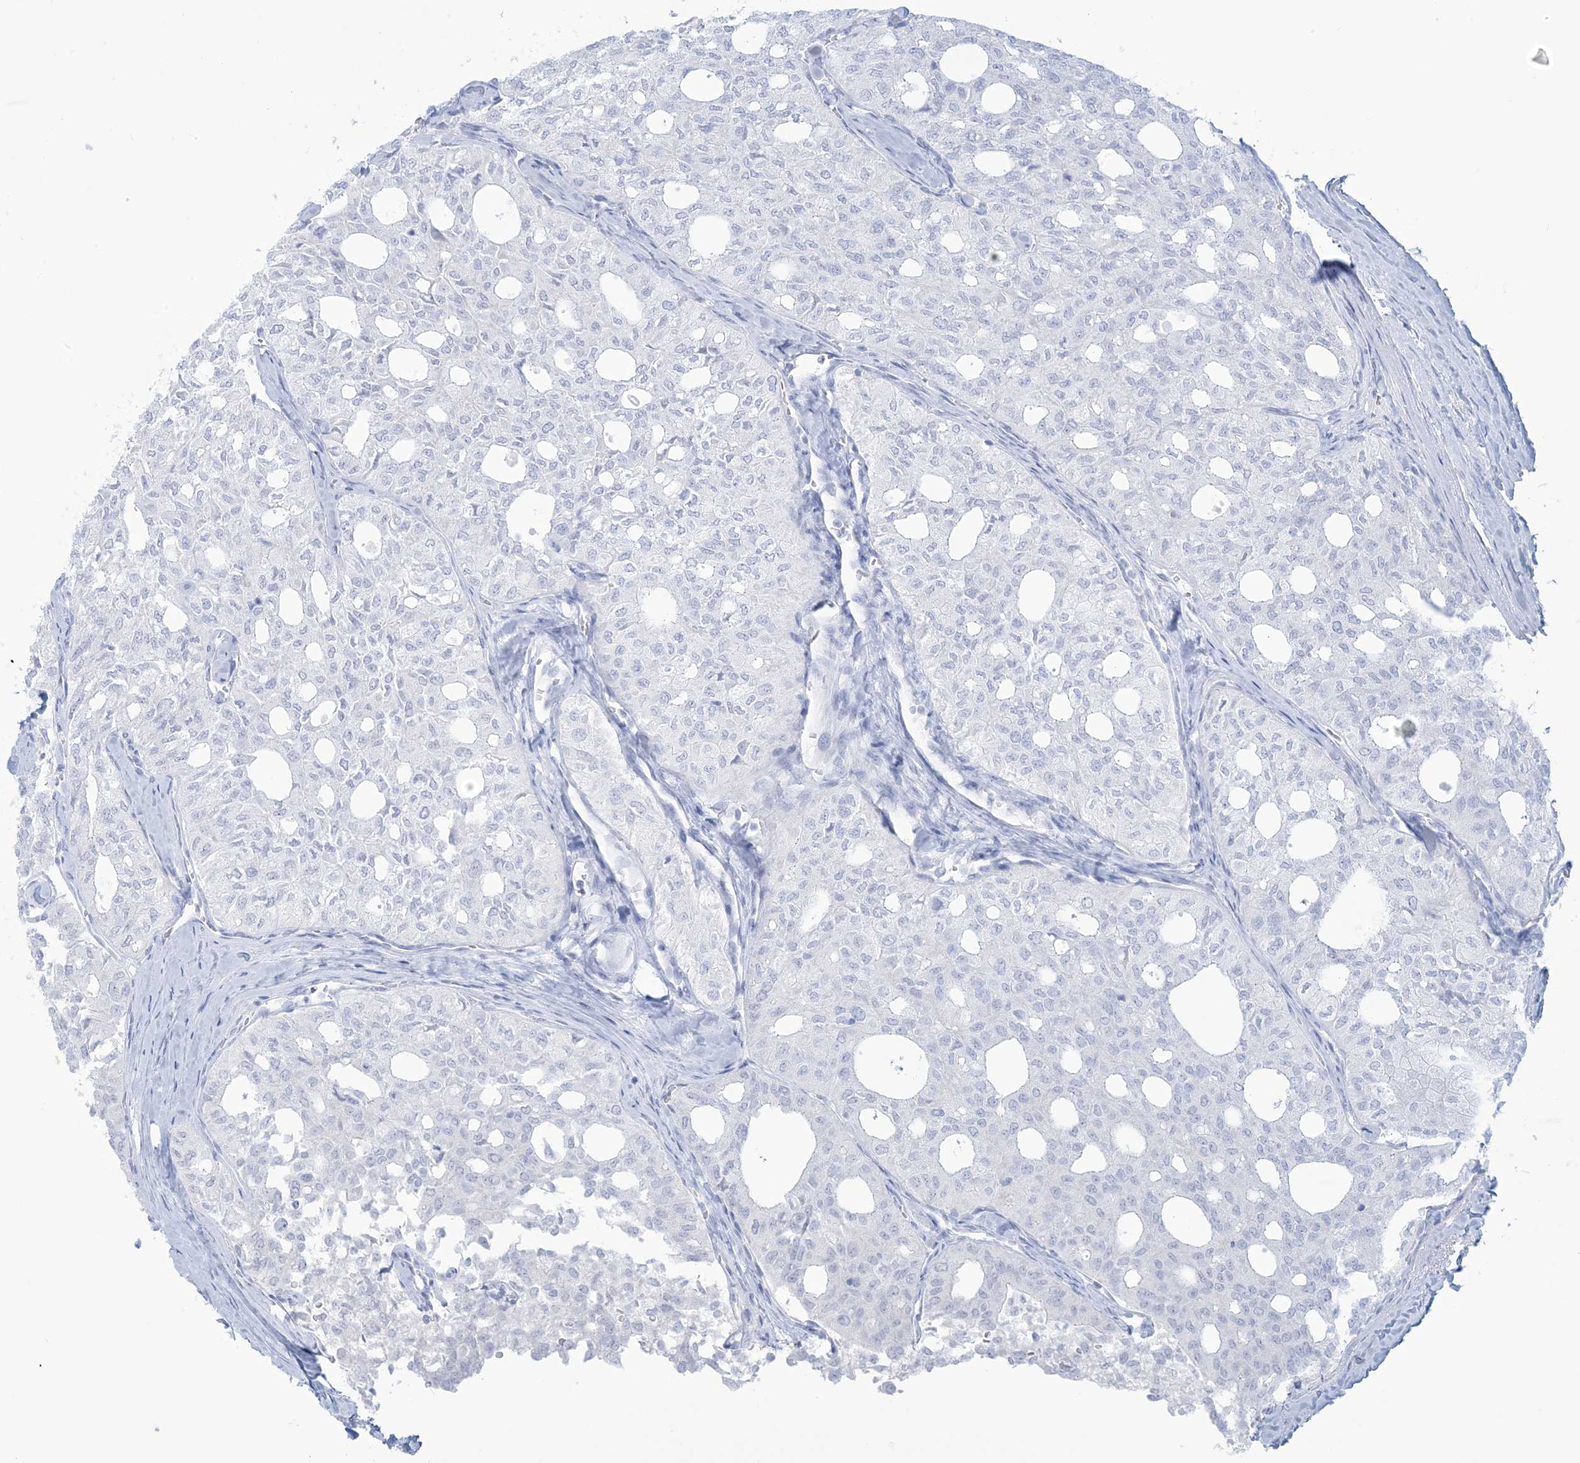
{"staining": {"intensity": "negative", "quantity": "none", "location": "none"}, "tissue": "thyroid cancer", "cell_type": "Tumor cells", "image_type": "cancer", "snomed": [{"axis": "morphology", "description": "Follicular adenoma carcinoma, NOS"}, {"axis": "topography", "description": "Thyroid gland"}], "caption": "Tumor cells show no significant protein expression in thyroid cancer.", "gene": "AGXT", "patient": {"sex": "male", "age": 75}}